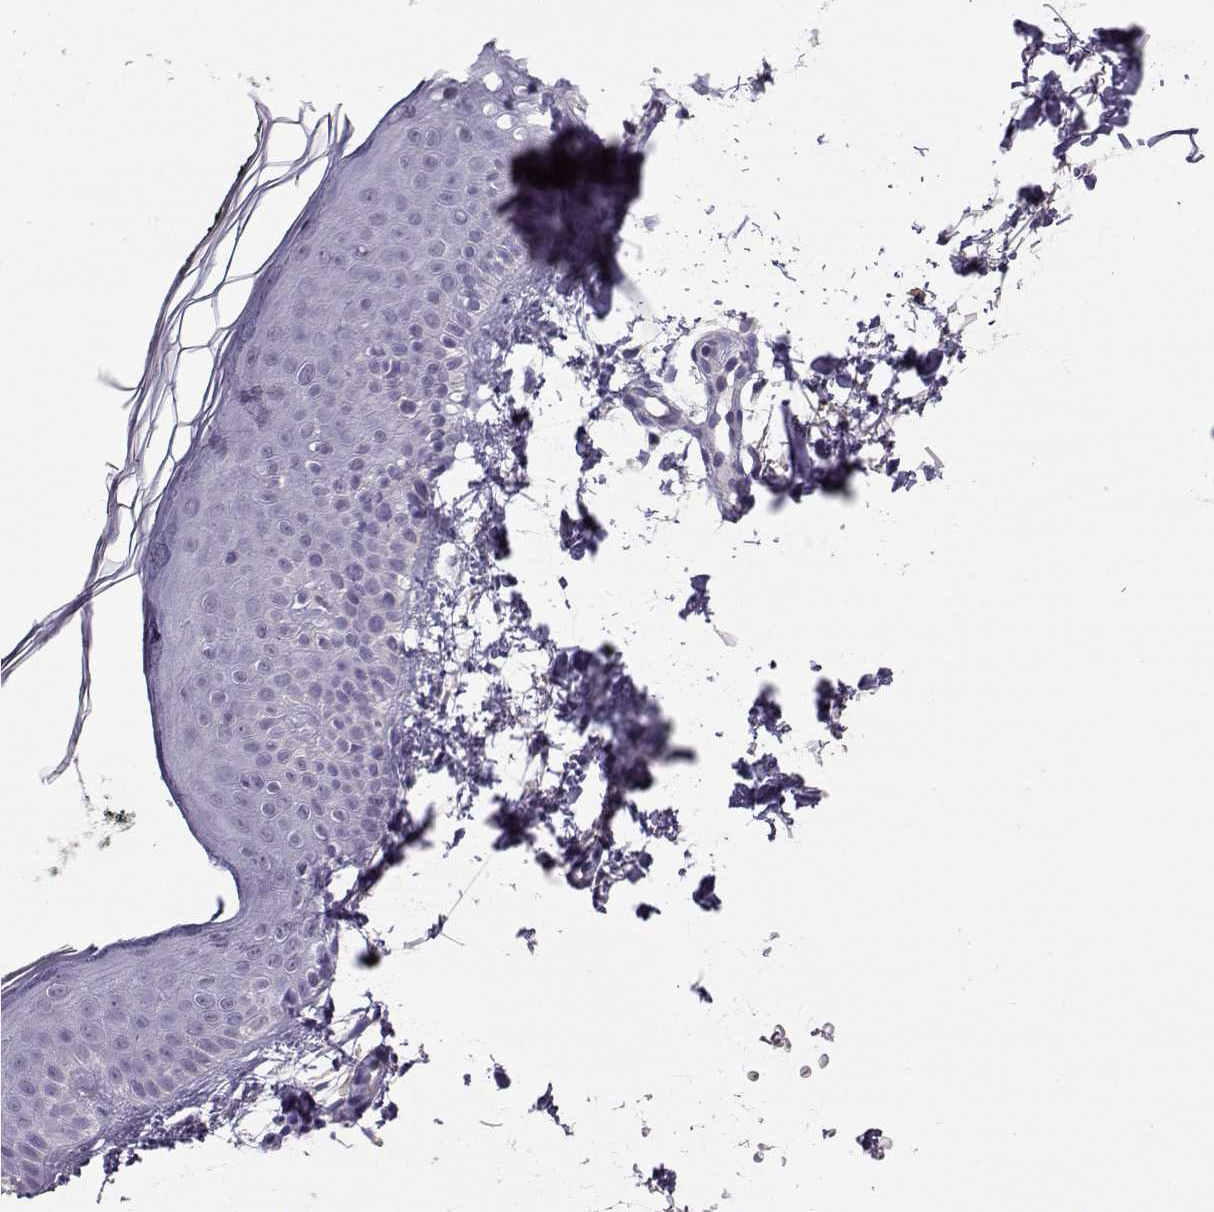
{"staining": {"intensity": "negative", "quantity": "none", "location": "none"}, "tissue": "skin", "cell_type": "Fibroblasts", "image_type": "normal", "snomed": [{"axis": "morphology", "description": "Normal tissue, NOS"}, {"axis": "topography", "description": "Skin"}], "caption": "An immunohistochemistry histopathology image of unremarkable skin is shown. There is no staining in fibroblasts of skin.", "gene": "DNAAF1", "patient": {"sex": "female", "age": 62}}